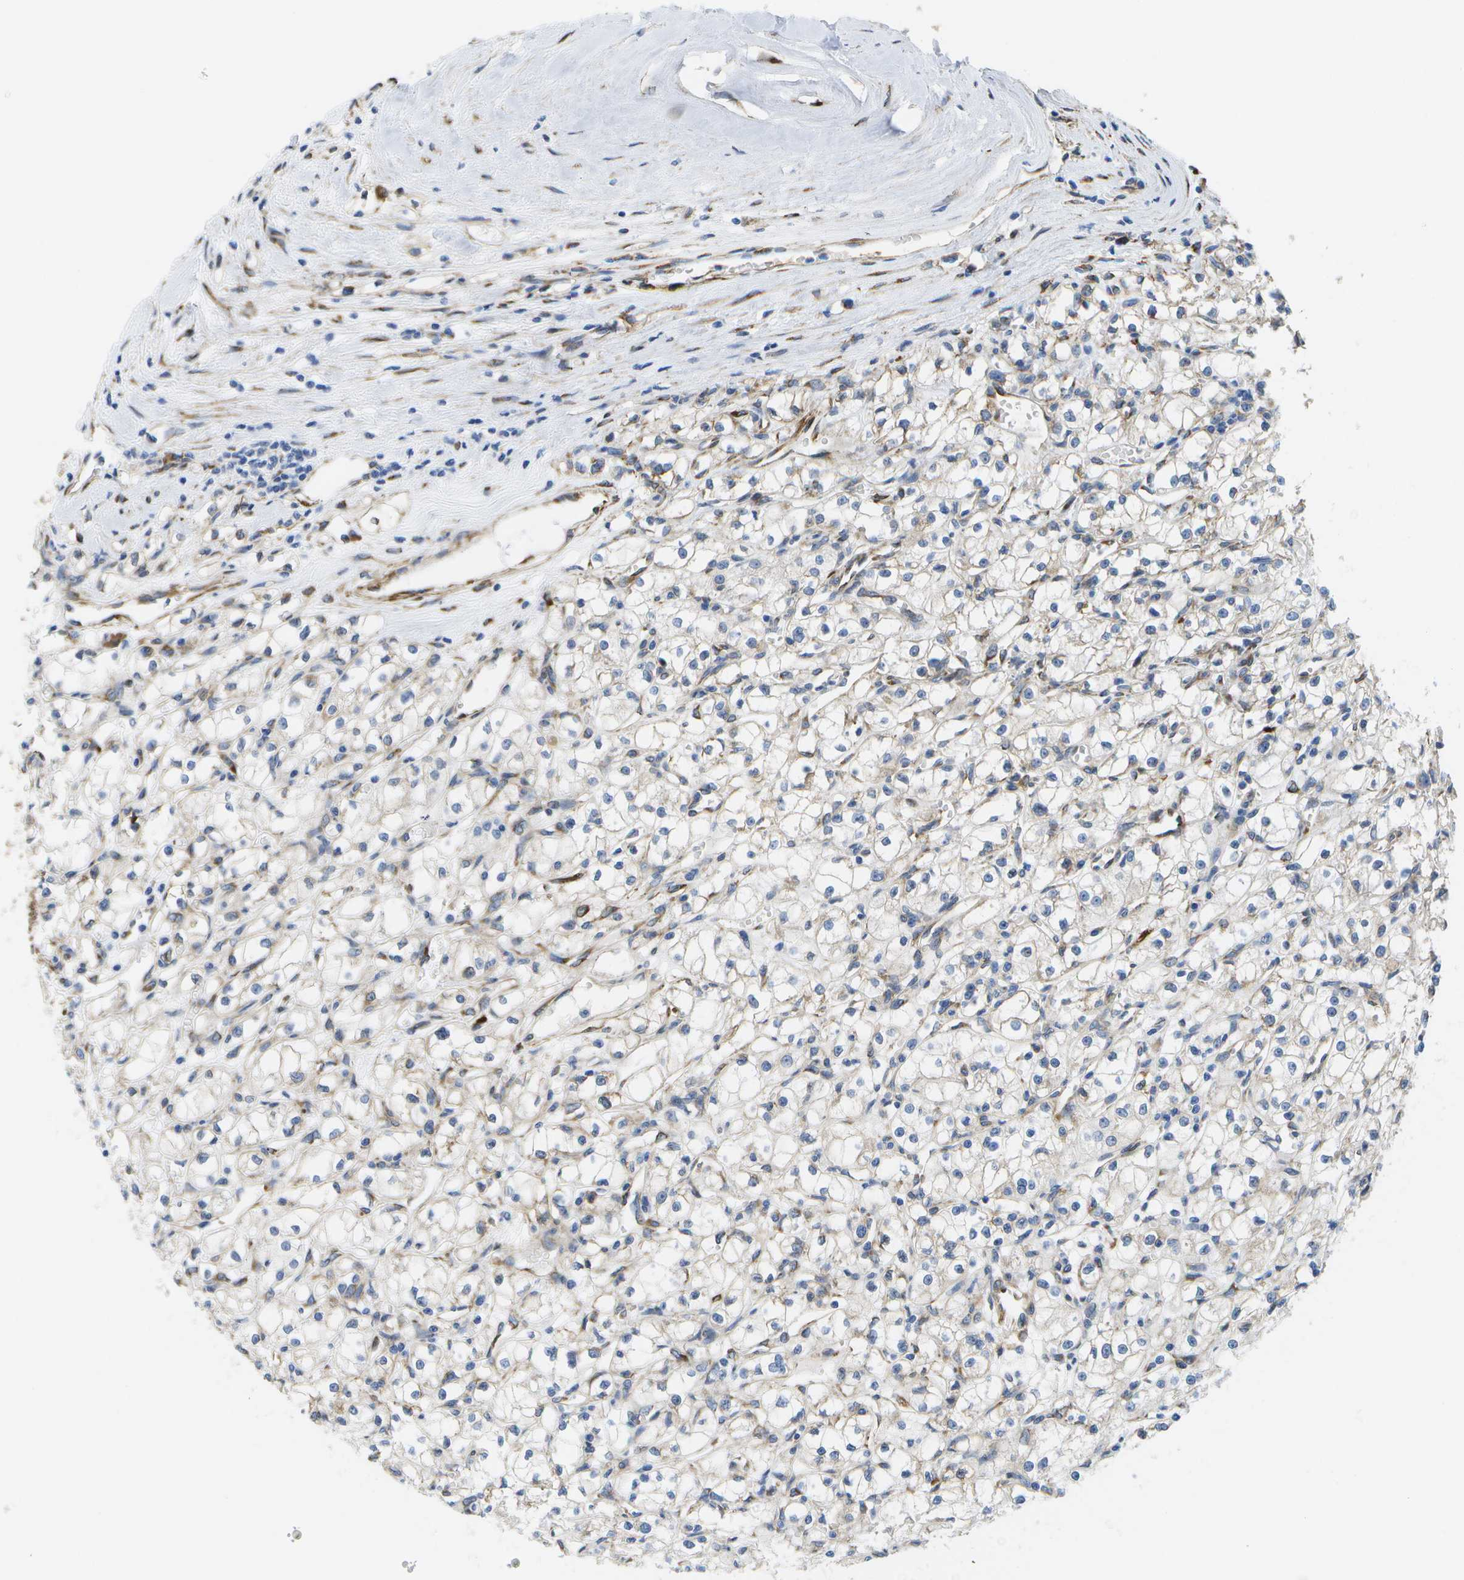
{"staining": {"intensity": "moderate", "quantity": "<25%", "location": "cytoplasmic/membranous"}, "tissue": "renal cancer", "cell_type": "Tumor cells", "image_type": "cancer", "snomed": [{"axis": "morphology", "description": "Adenocarcinoma, NOS"}, {"axis": "topography", "description": "Kidney"}], "caption": "Moderate cytoplasmic/membranous expression for a protein is identified in about <25% of tumor cells of renal cancer using immunohistochemistry.", "gene": "ZDHHC17", "patient": {"sex": "male", "age": 56}}